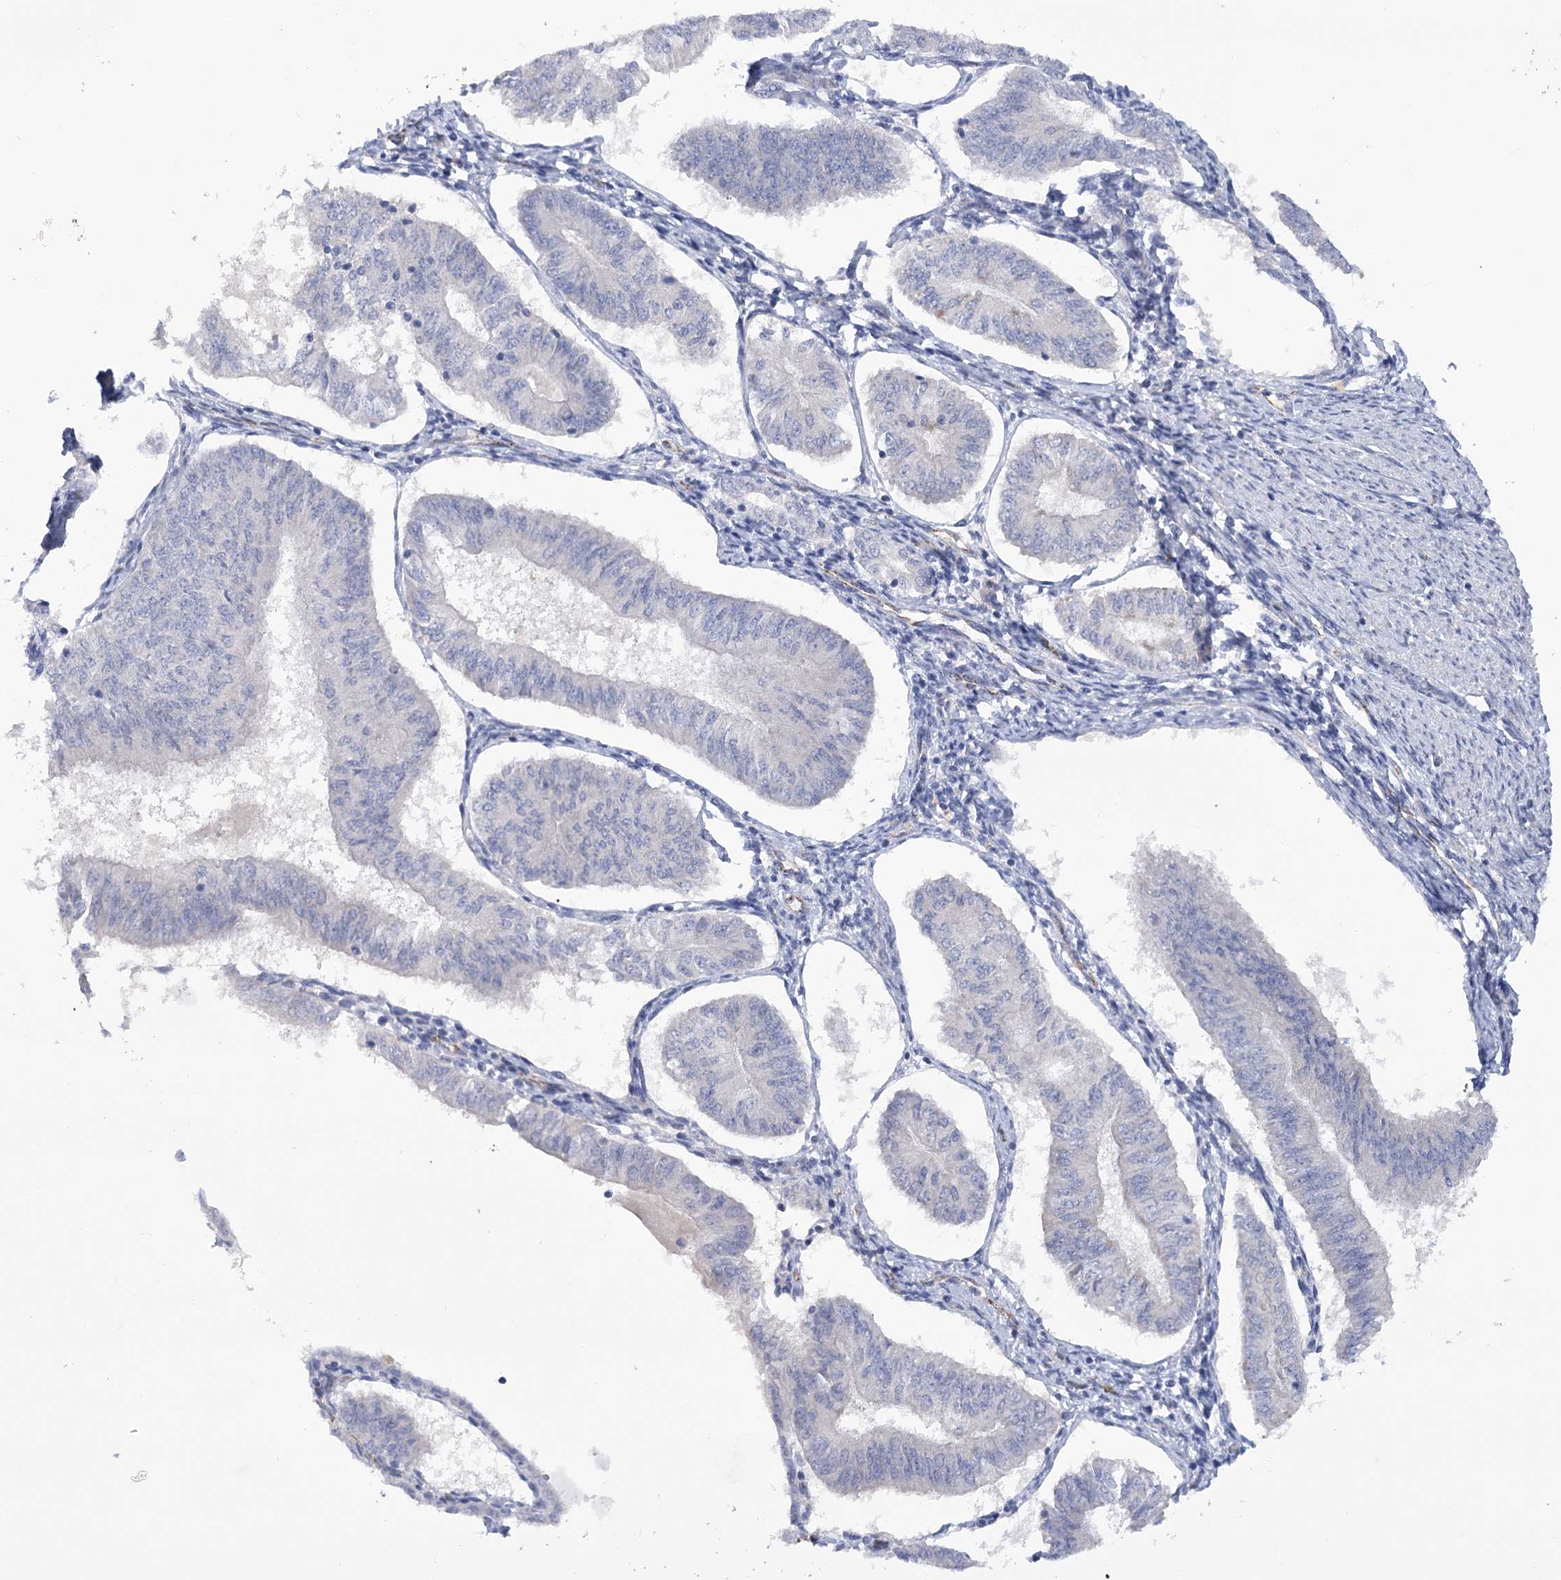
{"staining": {"intensity": "negative", "quantity": "none", "location": "none"}, "tissue": "endometrial cancer", "cell_type": "Tumor cells", "image_type": "cancer", "snomed": [{"axis": "morphology", "description": "Adenocarcinoma, NOS"}, {"axis": "topography", "description": "Endometrium"}], "caption": "This is a image of IHC staining of endometrial cancer, which shows no expression in tumor cells.", "gene": "DCUN1D1", "patient": {"sex": "female", "age": 58}}